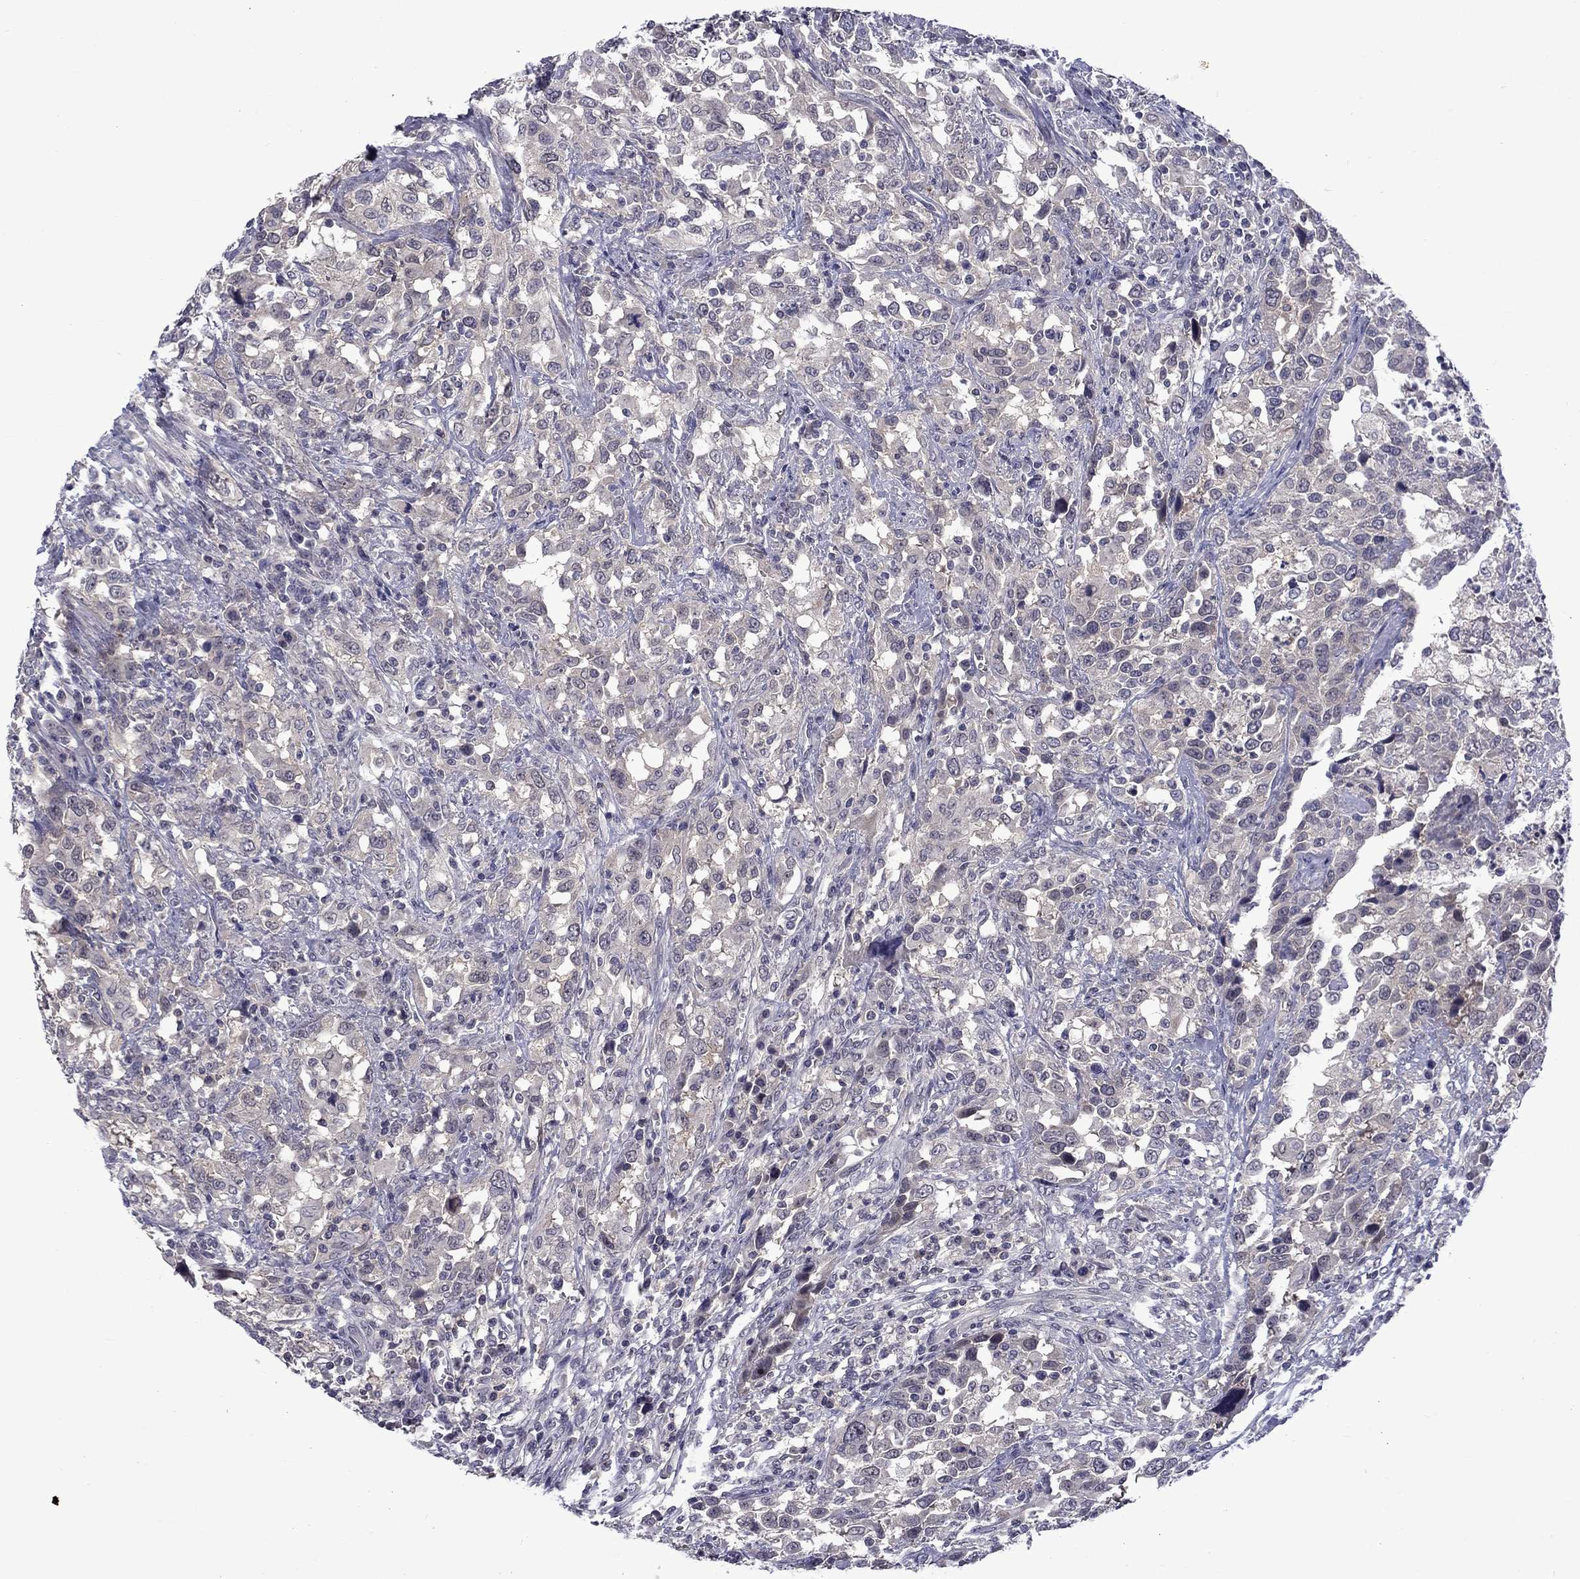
{"staining": {"intensity": "negative", "quantity": "none", "location": "none"}, "tissue": "urothelial cancer", "cell_type": "Tumor cells", "image_type": "cancer", "snomed": [{"axis": "morphology", "description": "Urothelial carcinoma, NOS"}, {"axis": "morphology", "description": "Urothelial carcinoma, High grade"}, {"axis": "topography", "description": "Urinary bladder"}], "caption": "Tumor cells are negative for brown protein staining in urothelial cancer. (Brightfield microscopy of DAB (3,3'-diaminobenzidine) immunohistochemistry at high magnification).", "gene": "SNTA1", "patient": {"sex": "female", "age": 64}}